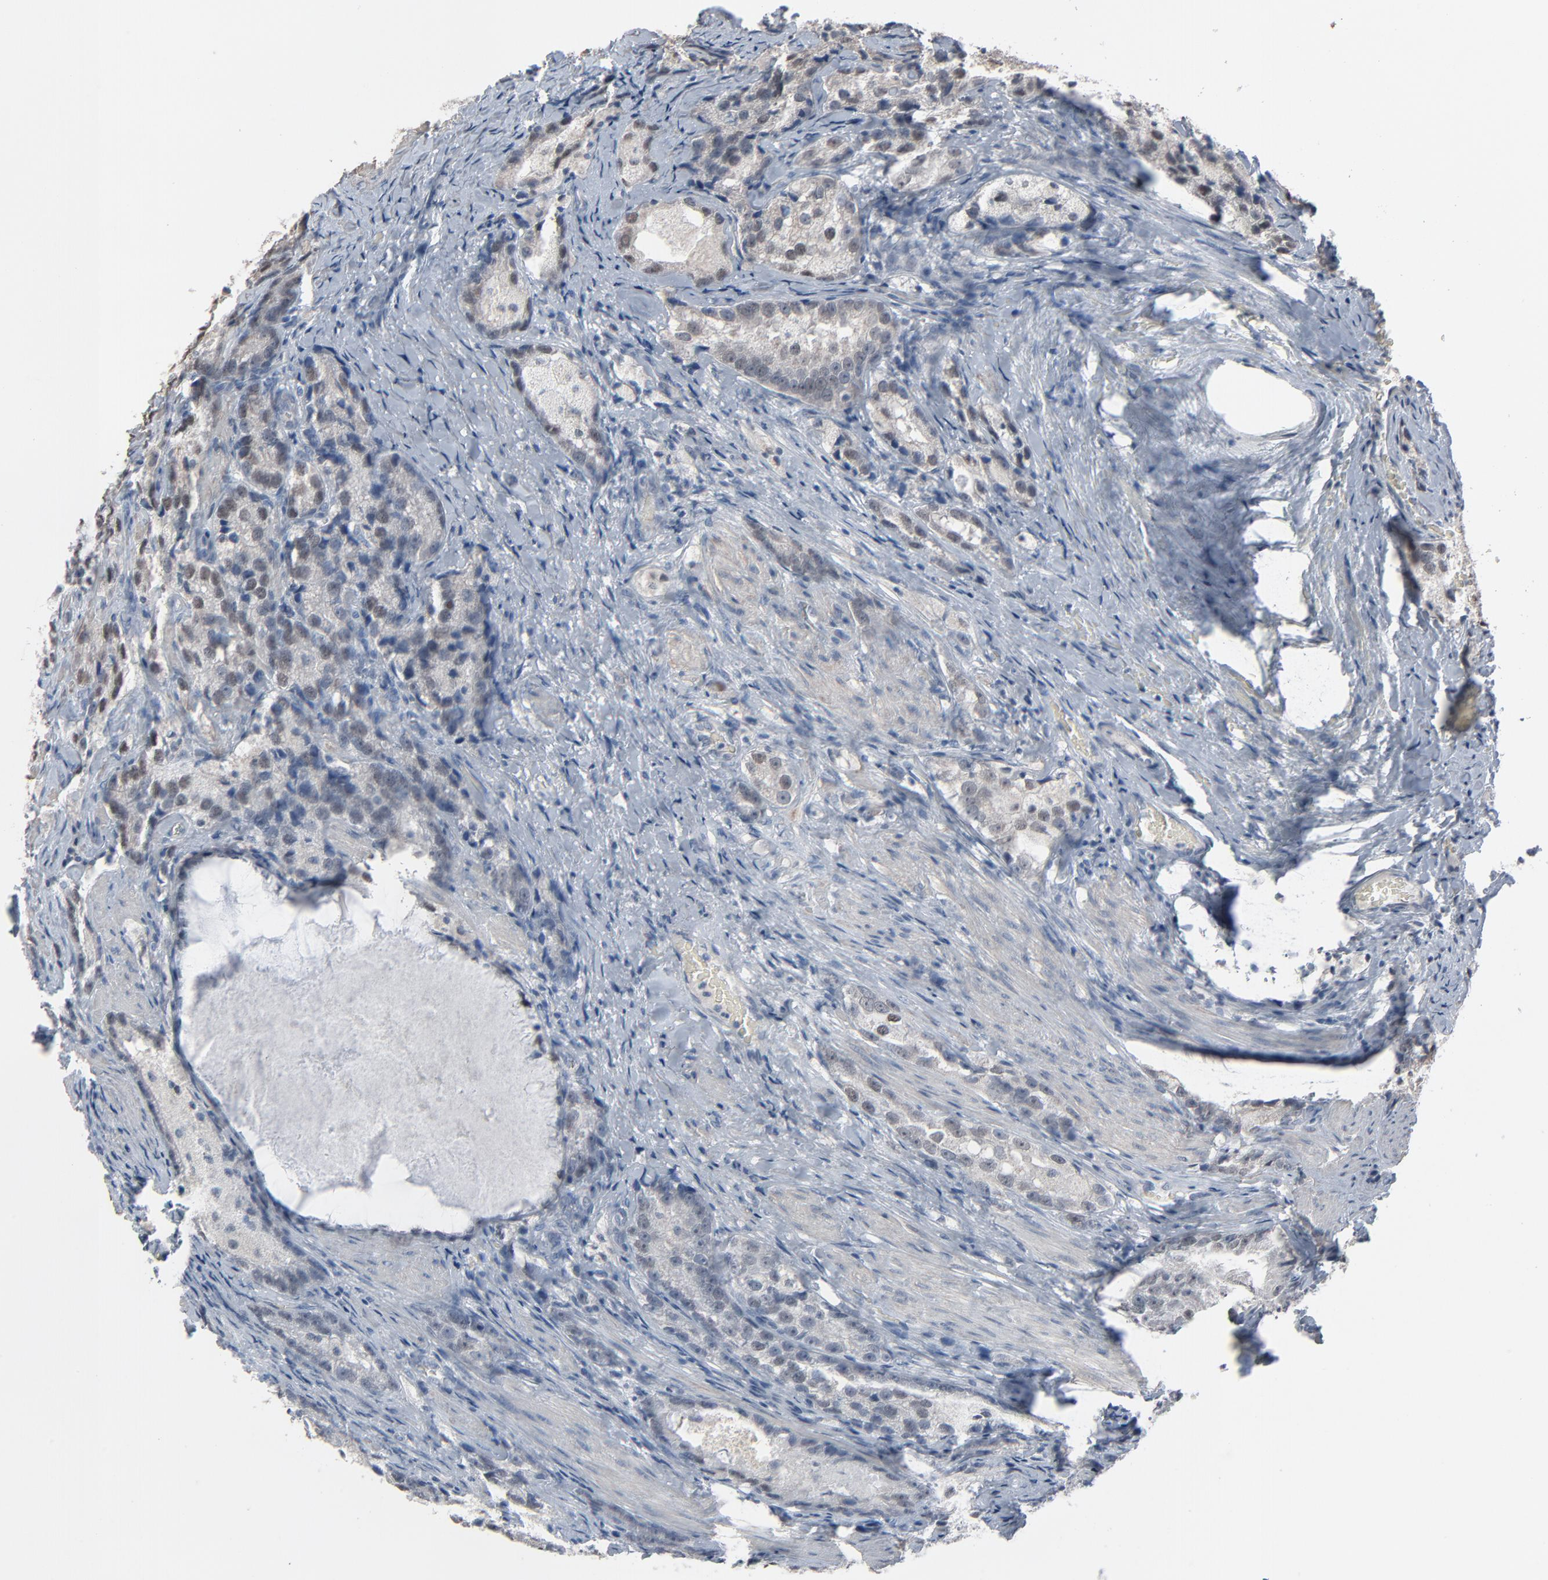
{"staining": {"intensity": "moderate", "quantity": "<25%", "location": "nuclear"}, "tissue": "prostate cancer", "cell_type": "Tumor cells", "image_type": "cancer", "snomed": [{"axis": "morphology", "description": "Adenocarcinoma, High grade"}, {"axis": "topography", "description": "Prostate"}], "caption": "An image showing moderate nuclear positivity in approximately <25% of tumor cells in high-grade adenocarcinoma (prostate), as visualized by brown immunohistochemical staining.", "gene": "SAGE1", "patient": {"sex": "male", "age": 63}}